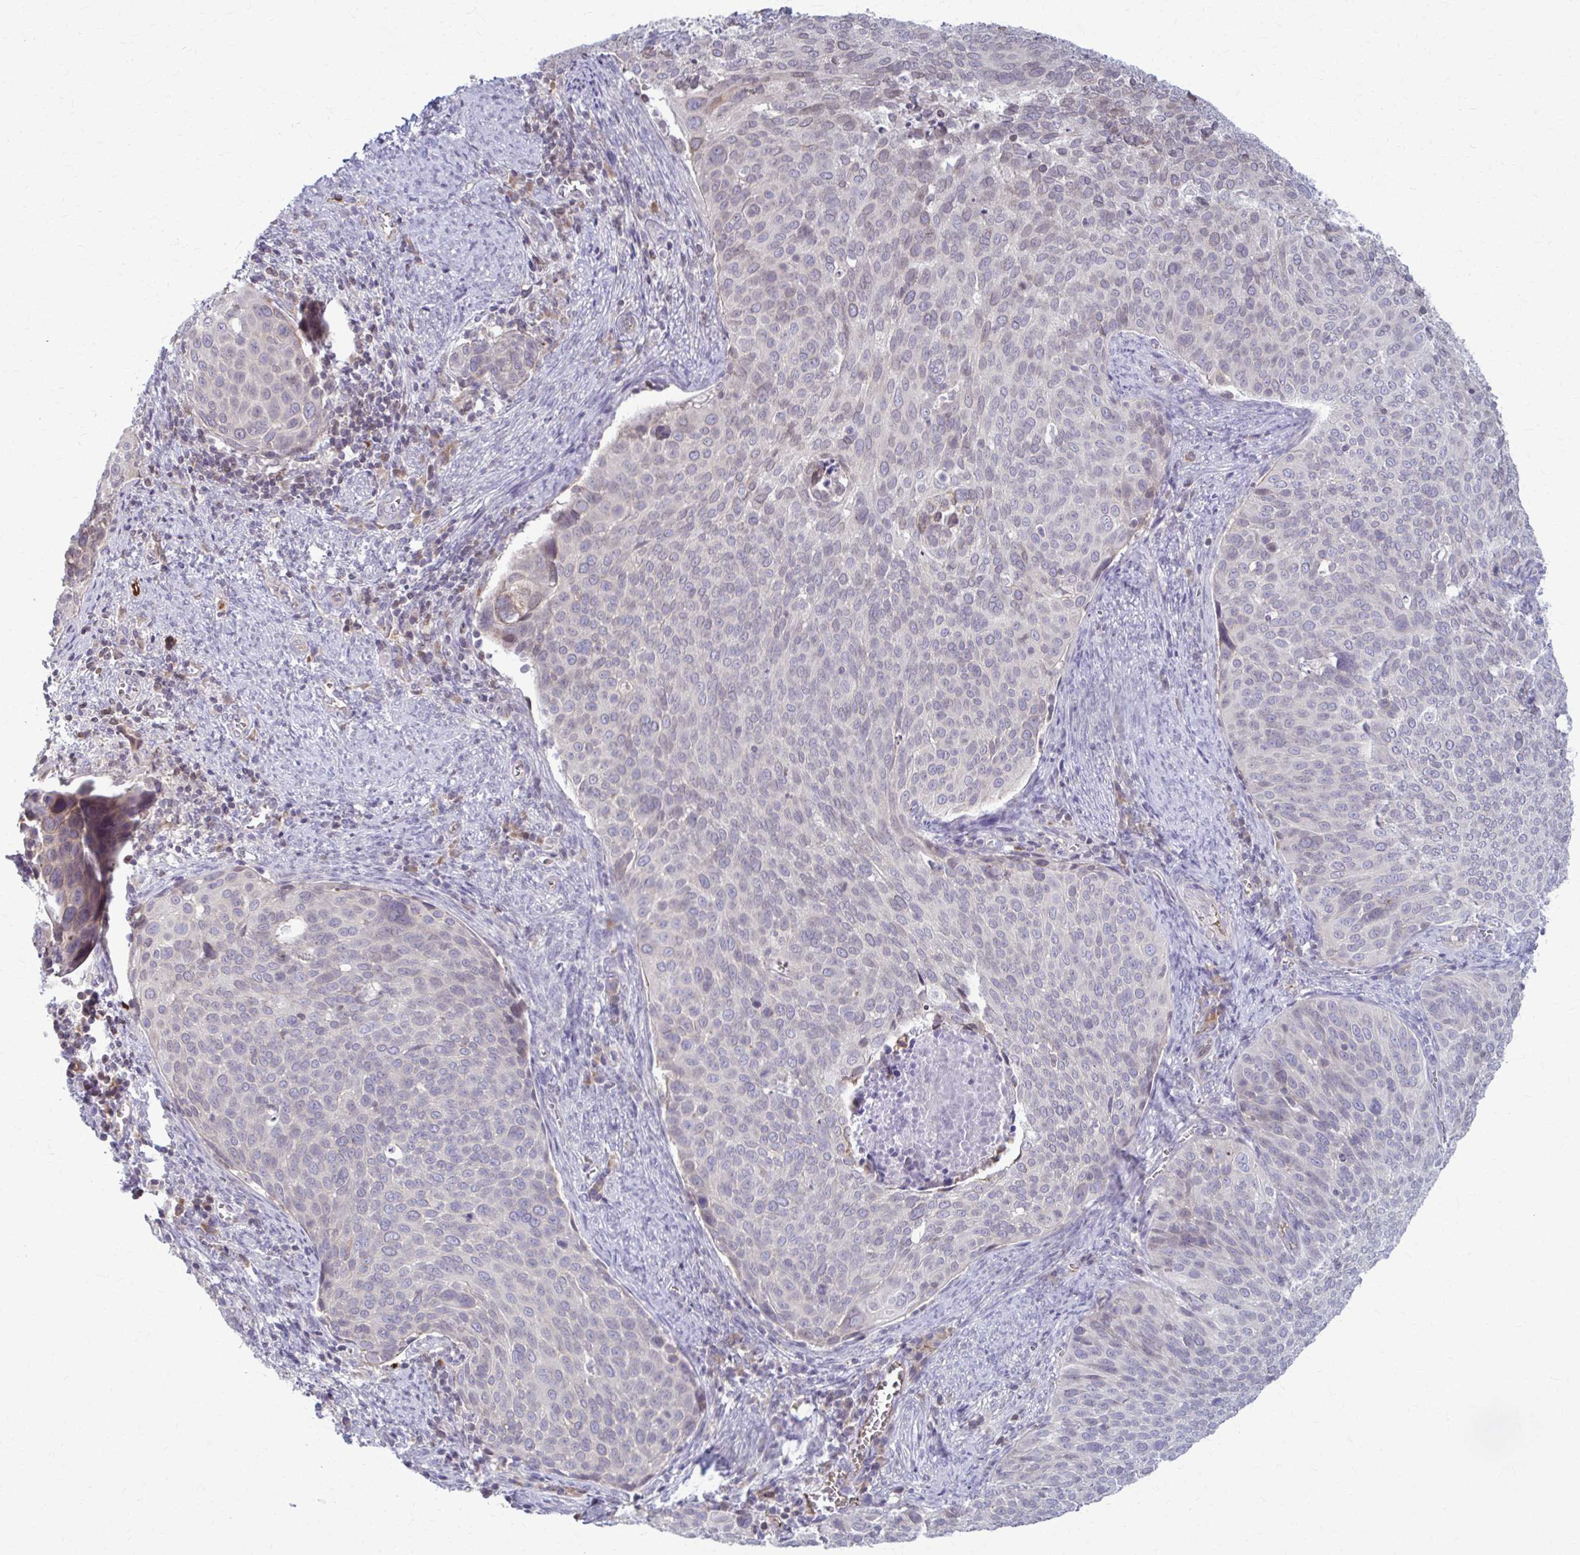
{"staining": {"intensity": "negative", "quantity": "none", "location": "none"}, "tissue": "cervical cancer", "cell_type": "Tumor cells", "image_type": "cancer", "snomed": [{"axis": "morphology", "description": "Squamous cell carcinoma, NOS"}, {"axis": "topography", "description": "Cervix"}], "caption": "Immunohistochemistry (IHC) image of neoplastic tissue: squamous cell carcinoma (cervical) stained with DAB (3,3'-diaminobenzidine) reveals no significant protein positivity in tumor cells.", "gene": "MCRIP2", "patient": {"sex": "female", "age": 39}}